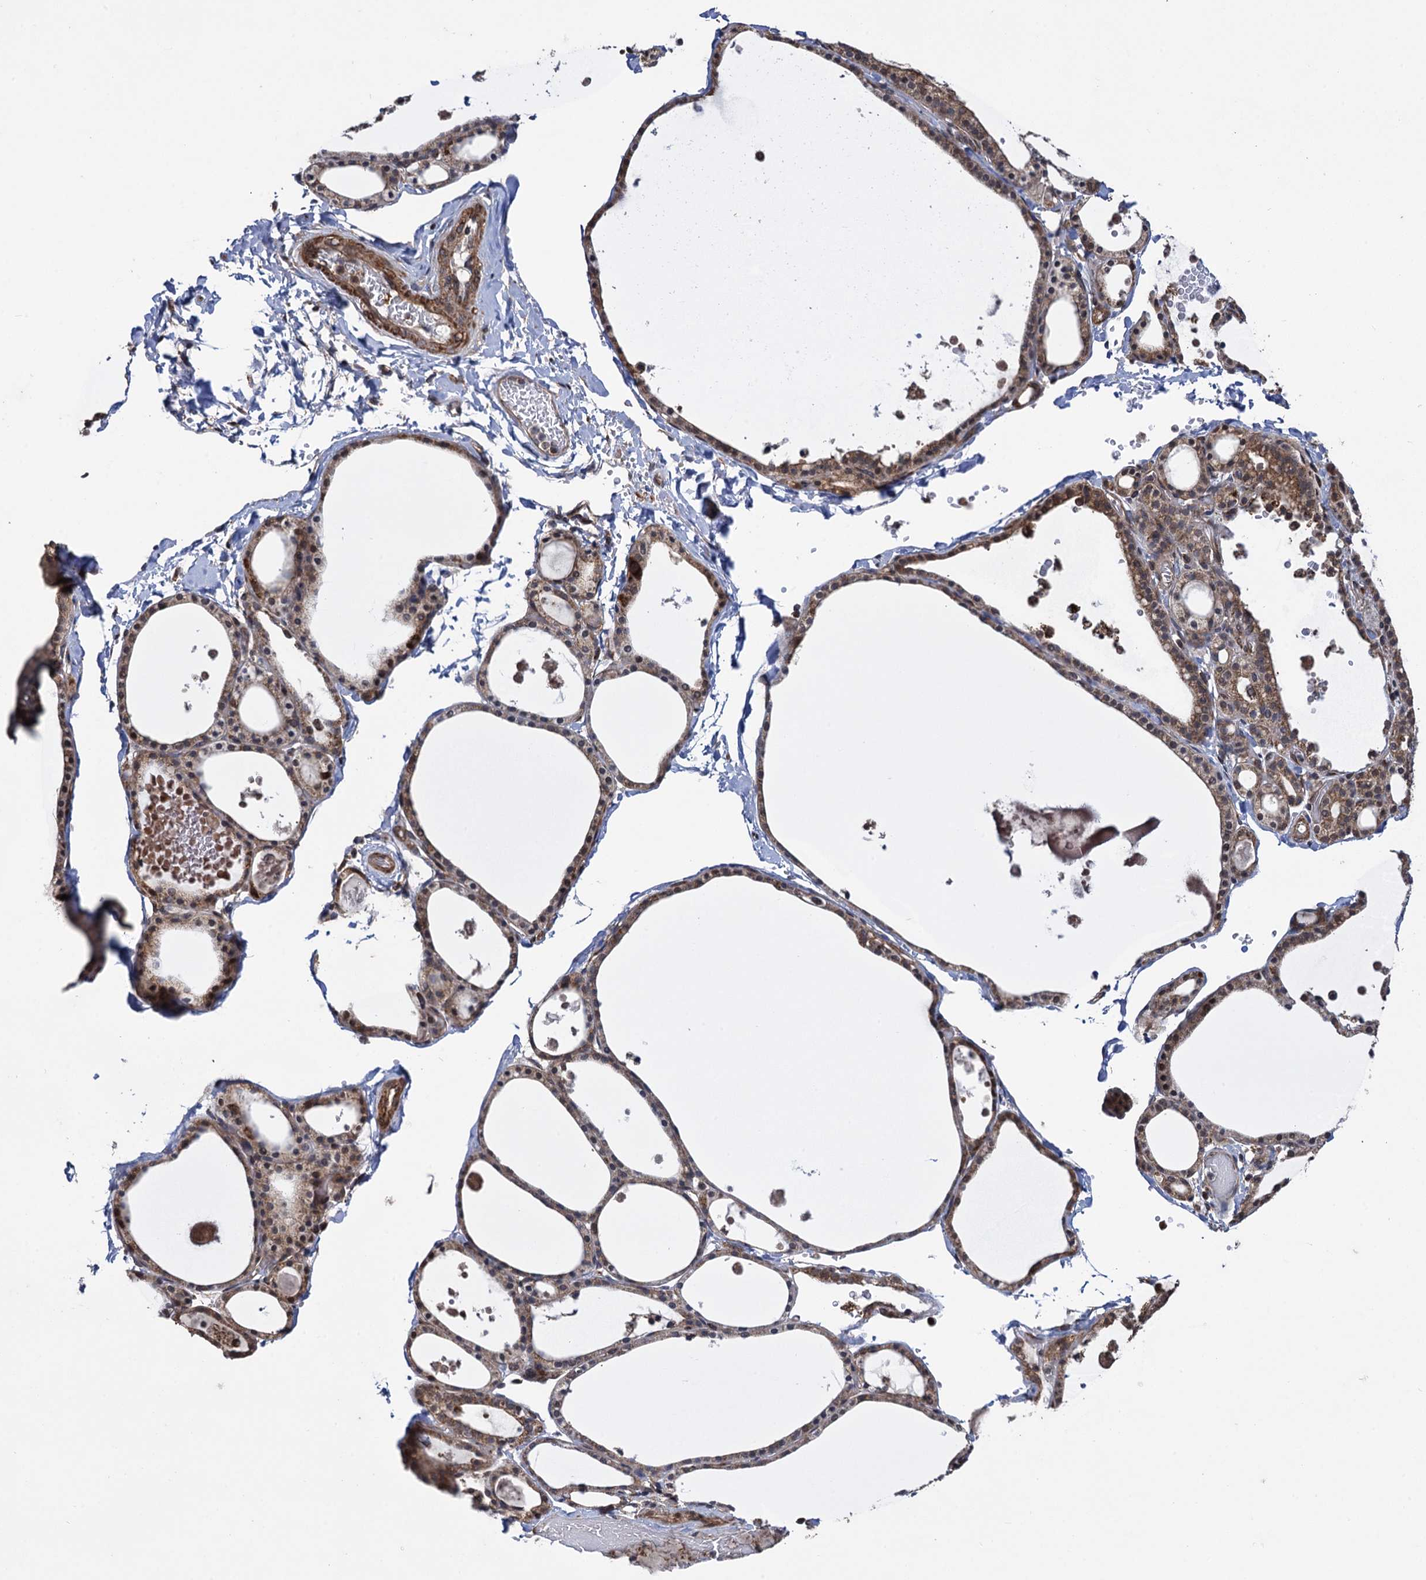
{"staining": {"intensity": "moderate", "quantity": ">75%", "location": "cytoplasmic/membranous"}, "tissue": "thyroid gland", "cell_type": "Glandular cells", "image_type": "normal", "snomed": [{"axis": "morphology", "description": "Normal tissue, NOS"}, {"axis": "topography", "description": "Thyroid gland"}], "caption": "Protein staining of normal thyroid gland reveals moderate cytoplasmic/membranous positivity in approximately >75% of glandular cells.", "gene": "HAUS1", "patient": {"sex": "male", "age": 56}}